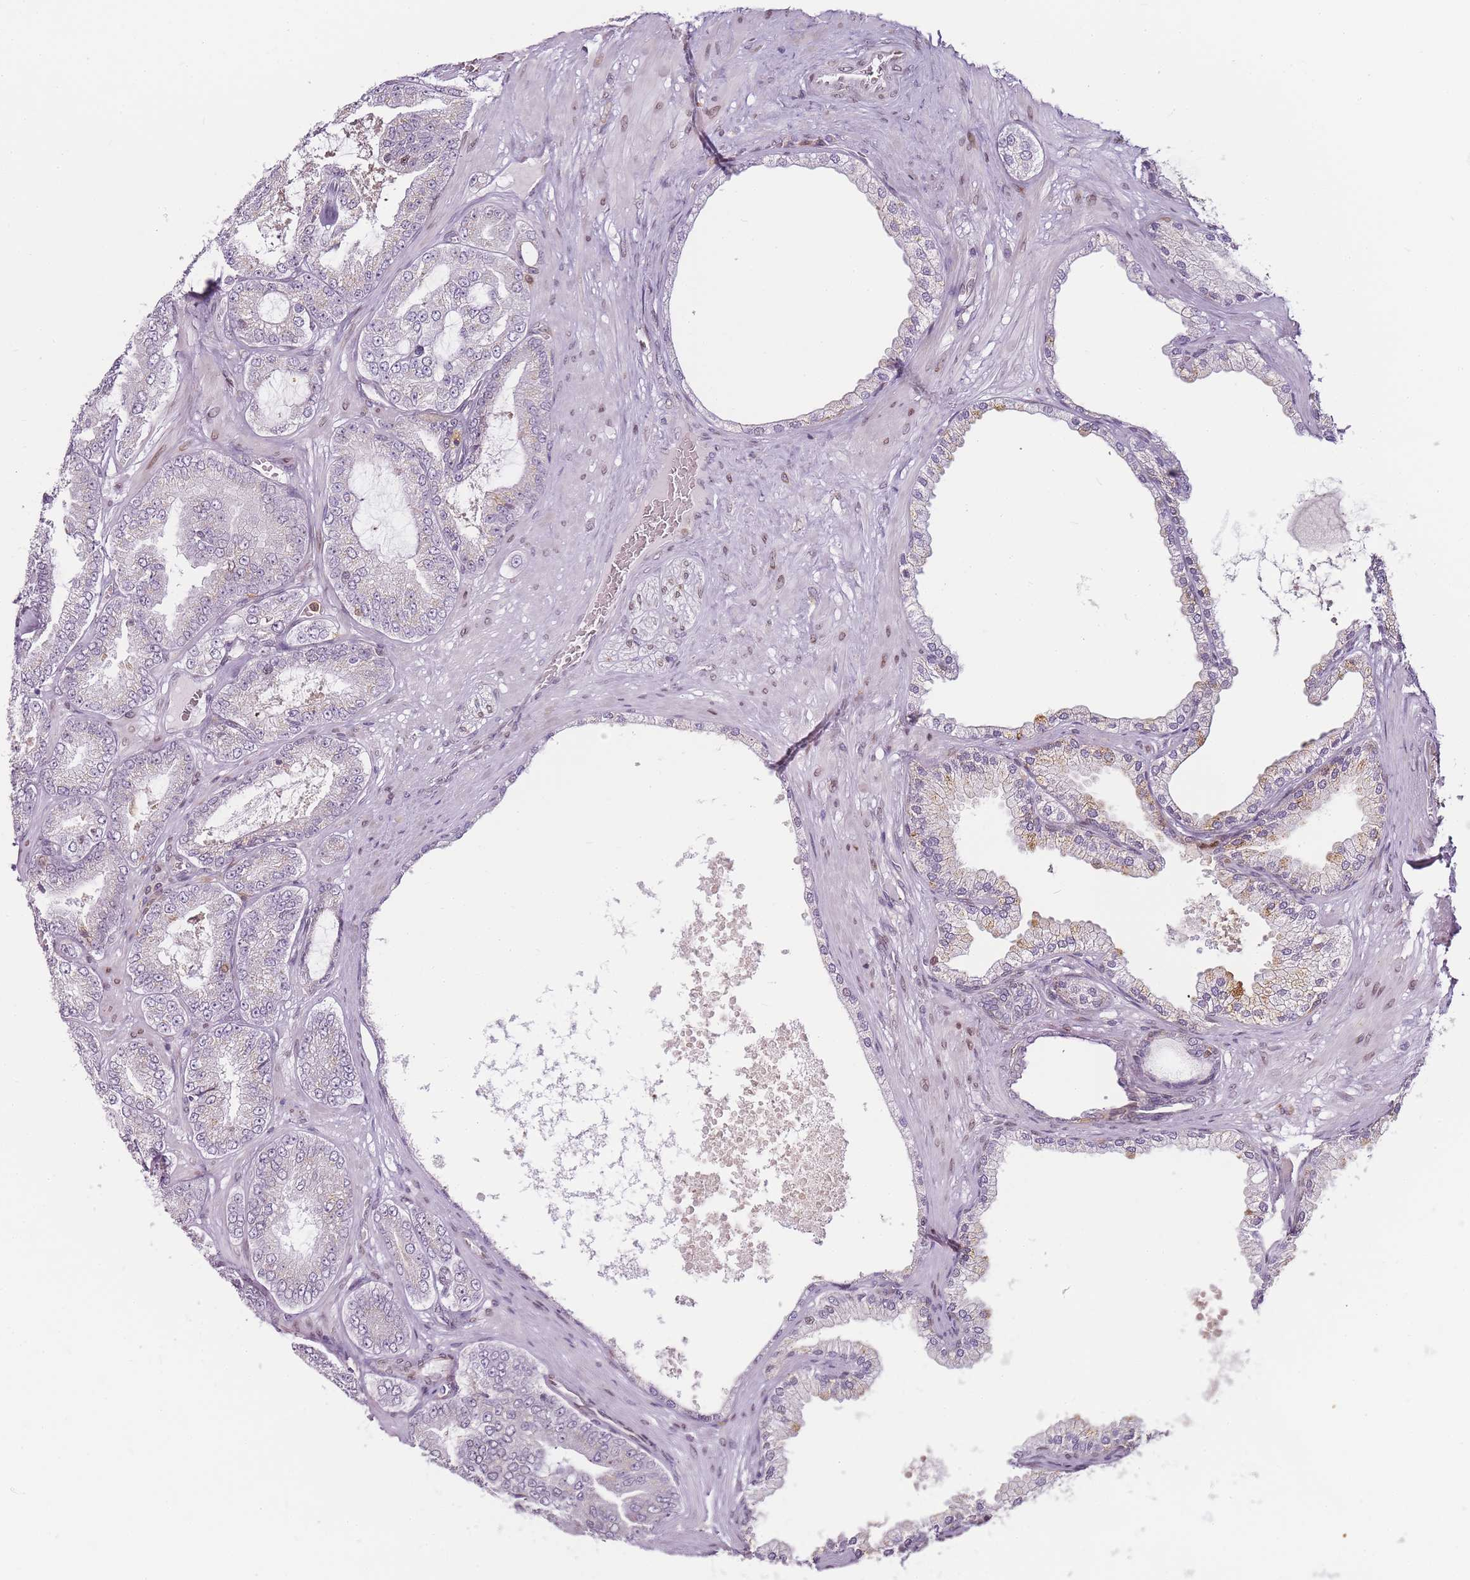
{"staining": {"intensity": "moderate", "quantity": "25%-75%", "location": "nuclear"}, "tissue": "prostate cancer", "cell_type": "Tumor cells", "image_type": "cancer", "snomed": [{"axis": "morphology", "description": "Adenocarcinoma, Low grade"}, {"axis": "topography", "description": "Prostate"}], "caption": "Moderate nuclear positivity is present in approximately 25%-75% of tumor cells in adenocarcinoma (low-grade) (prostate). (Brightfield microscopy of DAB IHC at high magnification).", "gene": "JAKMIP1", "patient": {"sex": "male", "age": 63}}